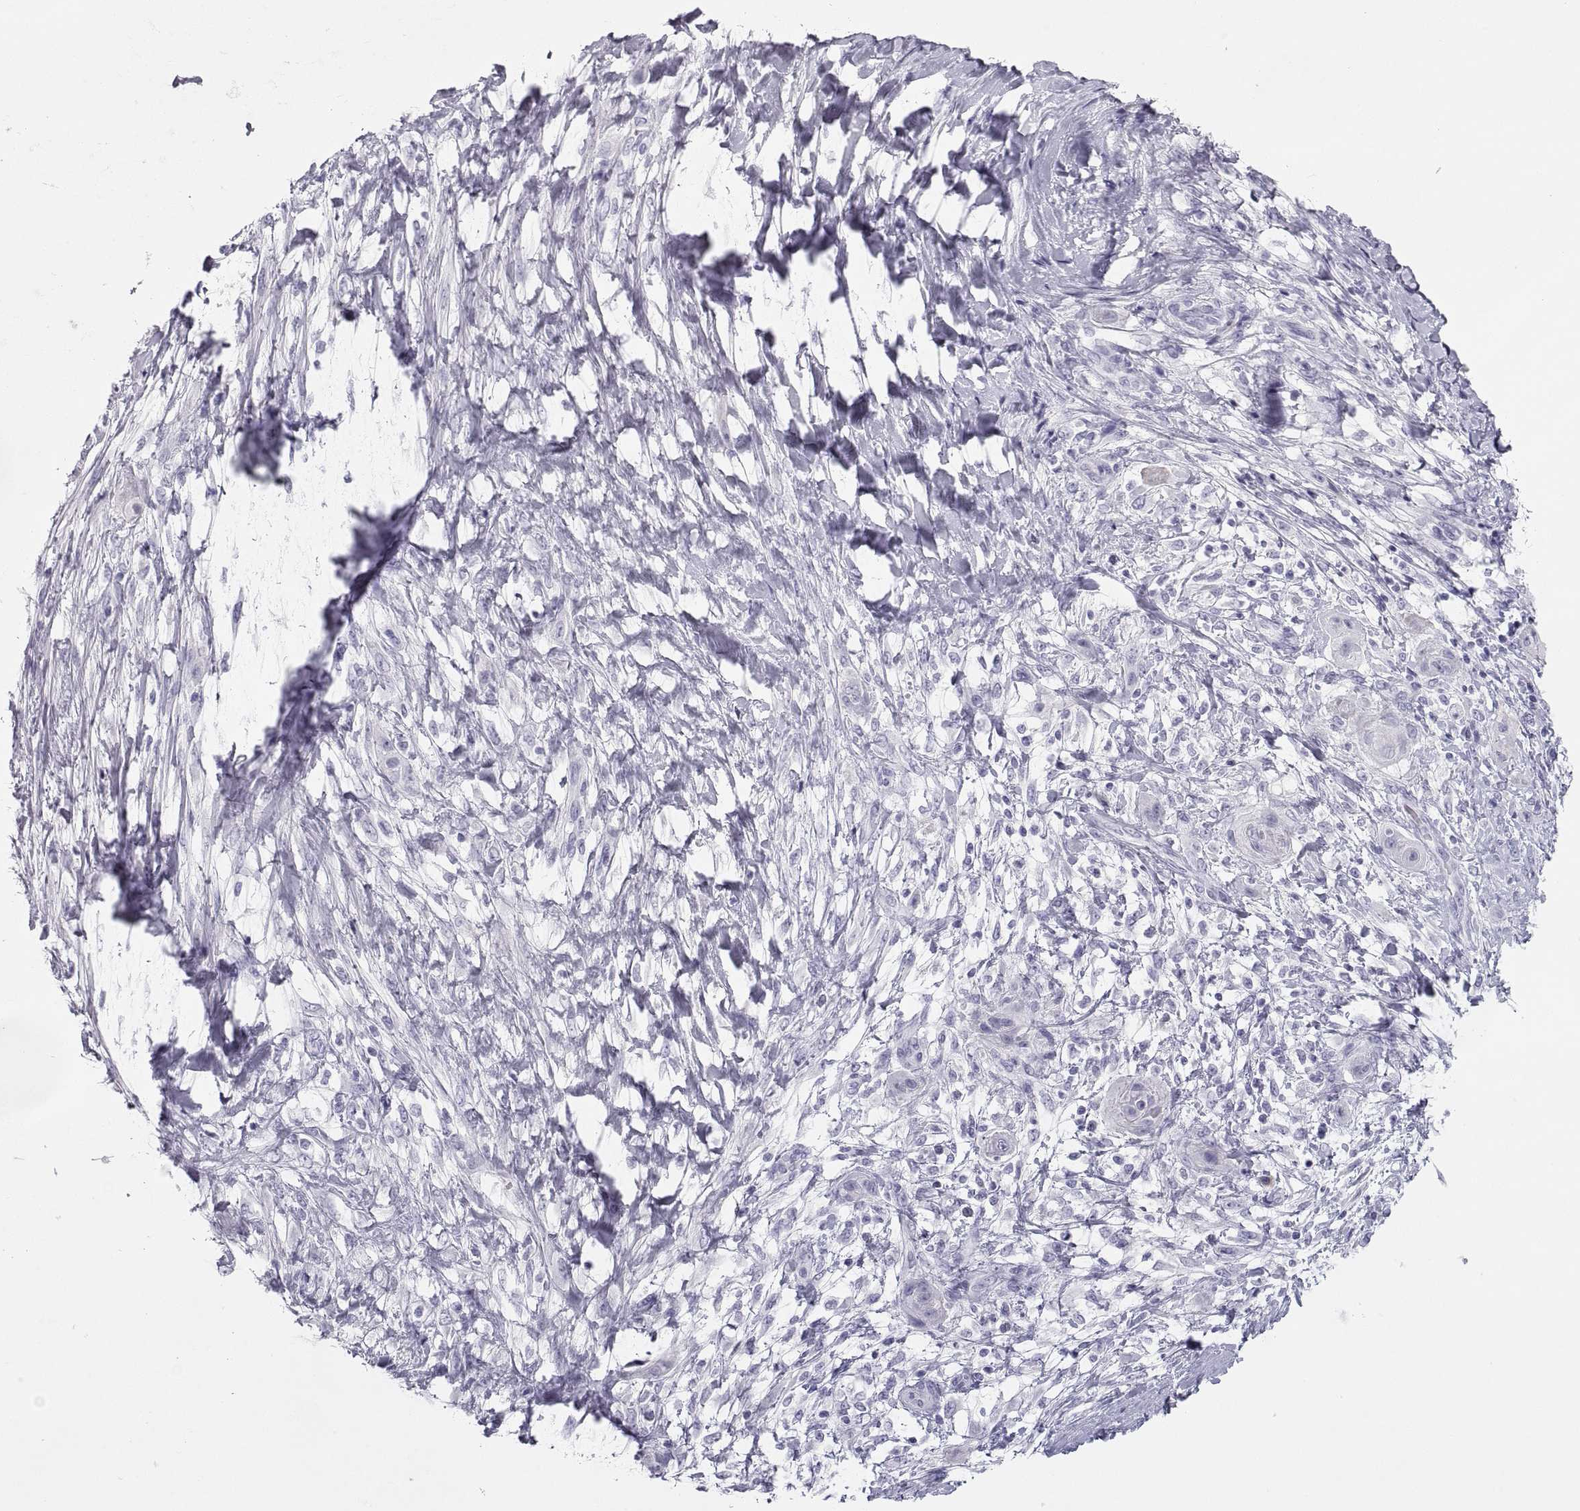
{"staining": {"intensity": "negative", "quantity": "none", "location": "none"}, "tissue": "skin cancer", "cell_type": "Tumor cells", "image_type": "cancer", "snomed": [{"axis": "morphology", "description": "Squamous cell carcinoma, NOS"}, {"axis": "topography", "description": "Skin"}], "caption": "This is an IHC photomicrograph of skin cancer (squamous cell carcinoma). There is no staining in tumor cells.", "gene": "MAGEB2", "patient": {"sex": "male", "age": 62}}